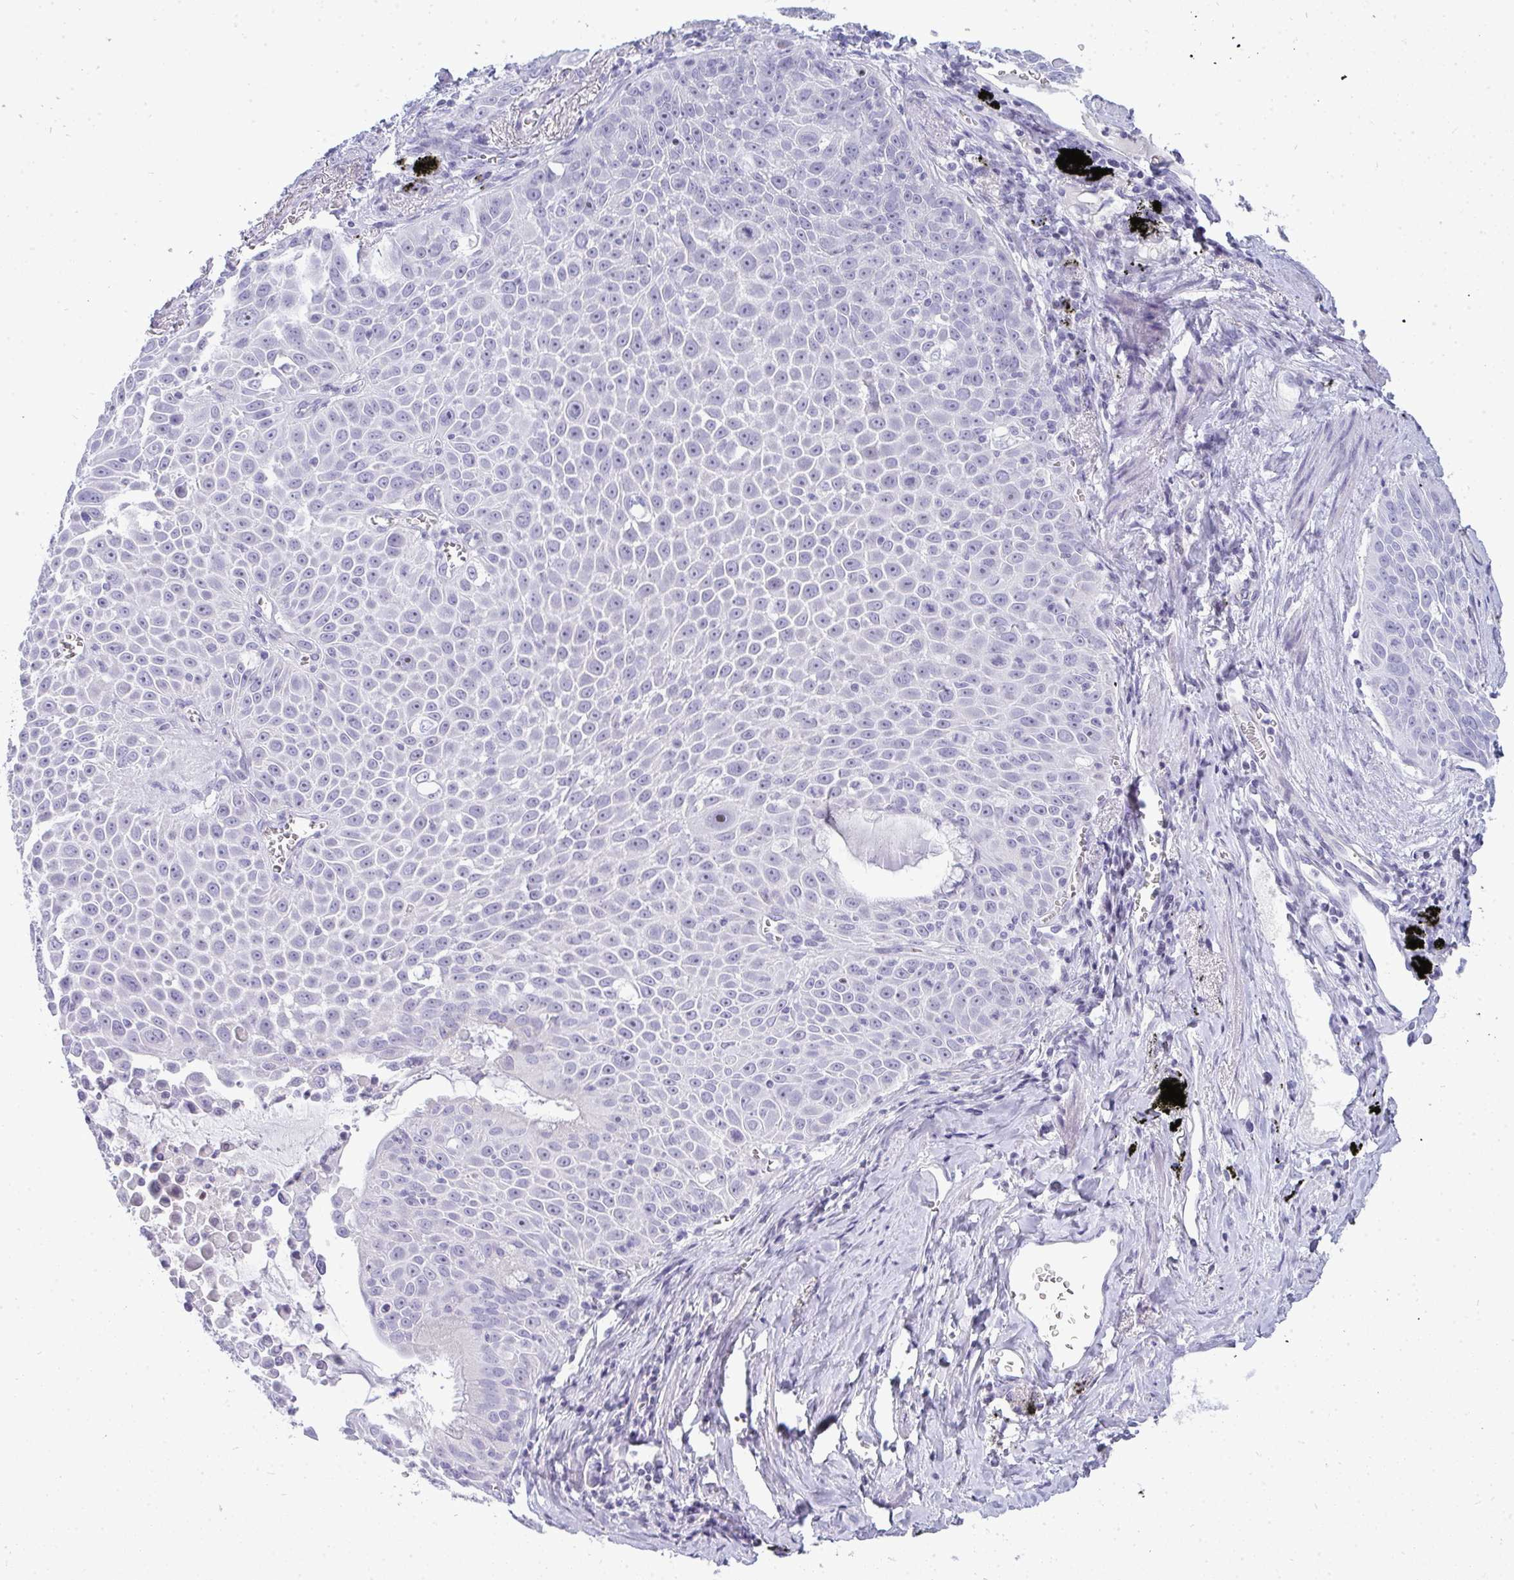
{"staining": {"intensity": "negative", "quantity": "none", "location": "none"}, "tissue": "lung cancer", "cell_type": "Tumor cells", "image_type": "cancer", "snomed": [{"axis": "morphology", "description": "Squamous cell carcinoma, NOS"}, {"axis": "morphology", "description": "Squamous cell carcinoma, metastatic, NOS"}, {"axis": "topography", "description": "Lymph node"}, {"axis": "topography", "description": "Lung"}], "caption": "Tumor cells show no significant protein staining in lung cancer (squamous cell carcinoma).", "gene": "ZNF182", "patient": {"sex": "female", "age": 62}}